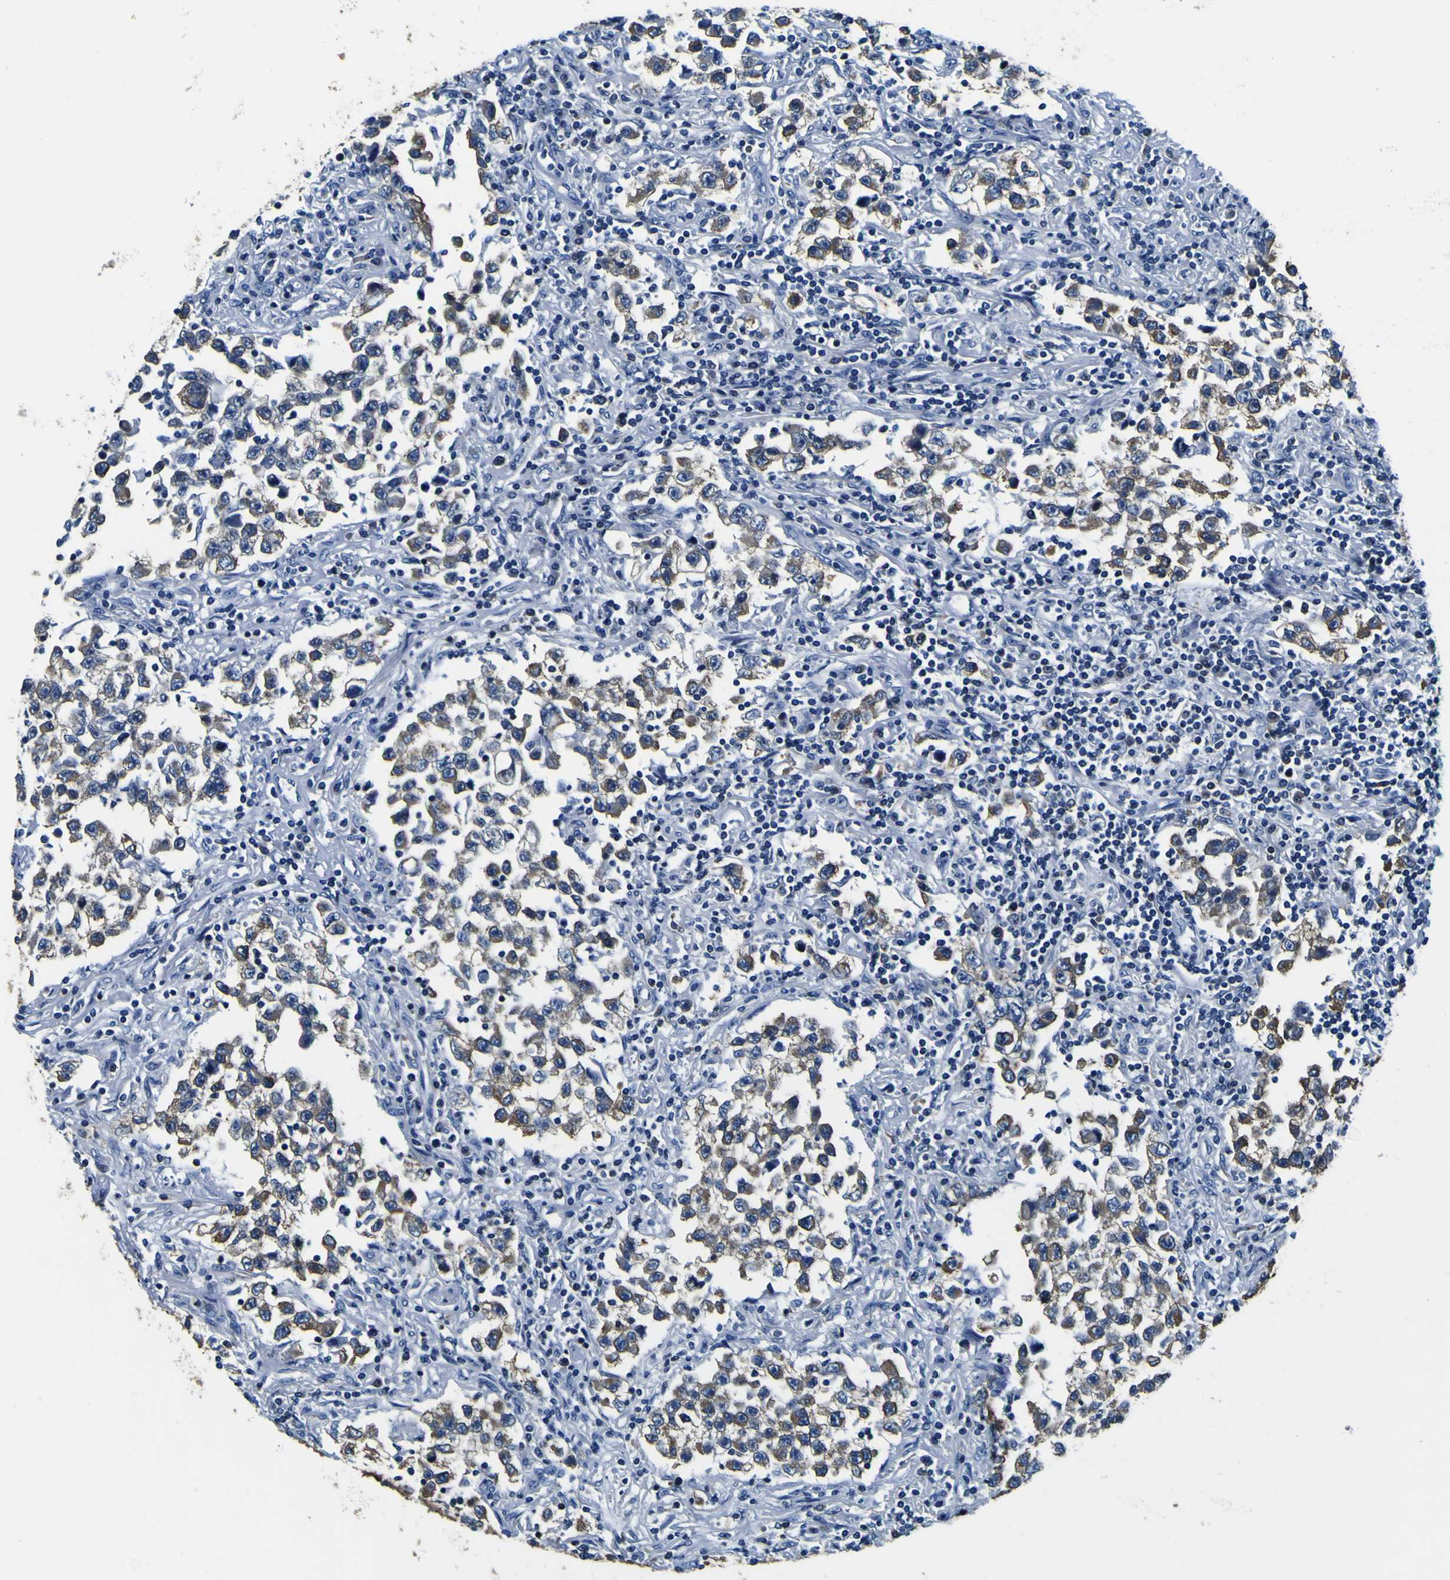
{"staining": {"intensity": "moderate", "quantity": ">75%", "location": "cytoplasmic/membranous"}, "tissue": "testis cancer", "cell_type": "Tumor cells", "image_type": "cancer", "snomed": [{"axis": "morphology", "description": "Carcinoma, Embryonal, NOS"}, {"axis": "topography", "description": "Testis"}], "caption": "An immunohistochemistry (IHC) micrograph of tumor tissue is shown. Protein staining in brown labels moderate cytoplasmic/membranous positivity in testis embryonal carcinoma within tumor cells.", "gene": "TUBA1B", "patient": {"sex": "male", "age": 21}}